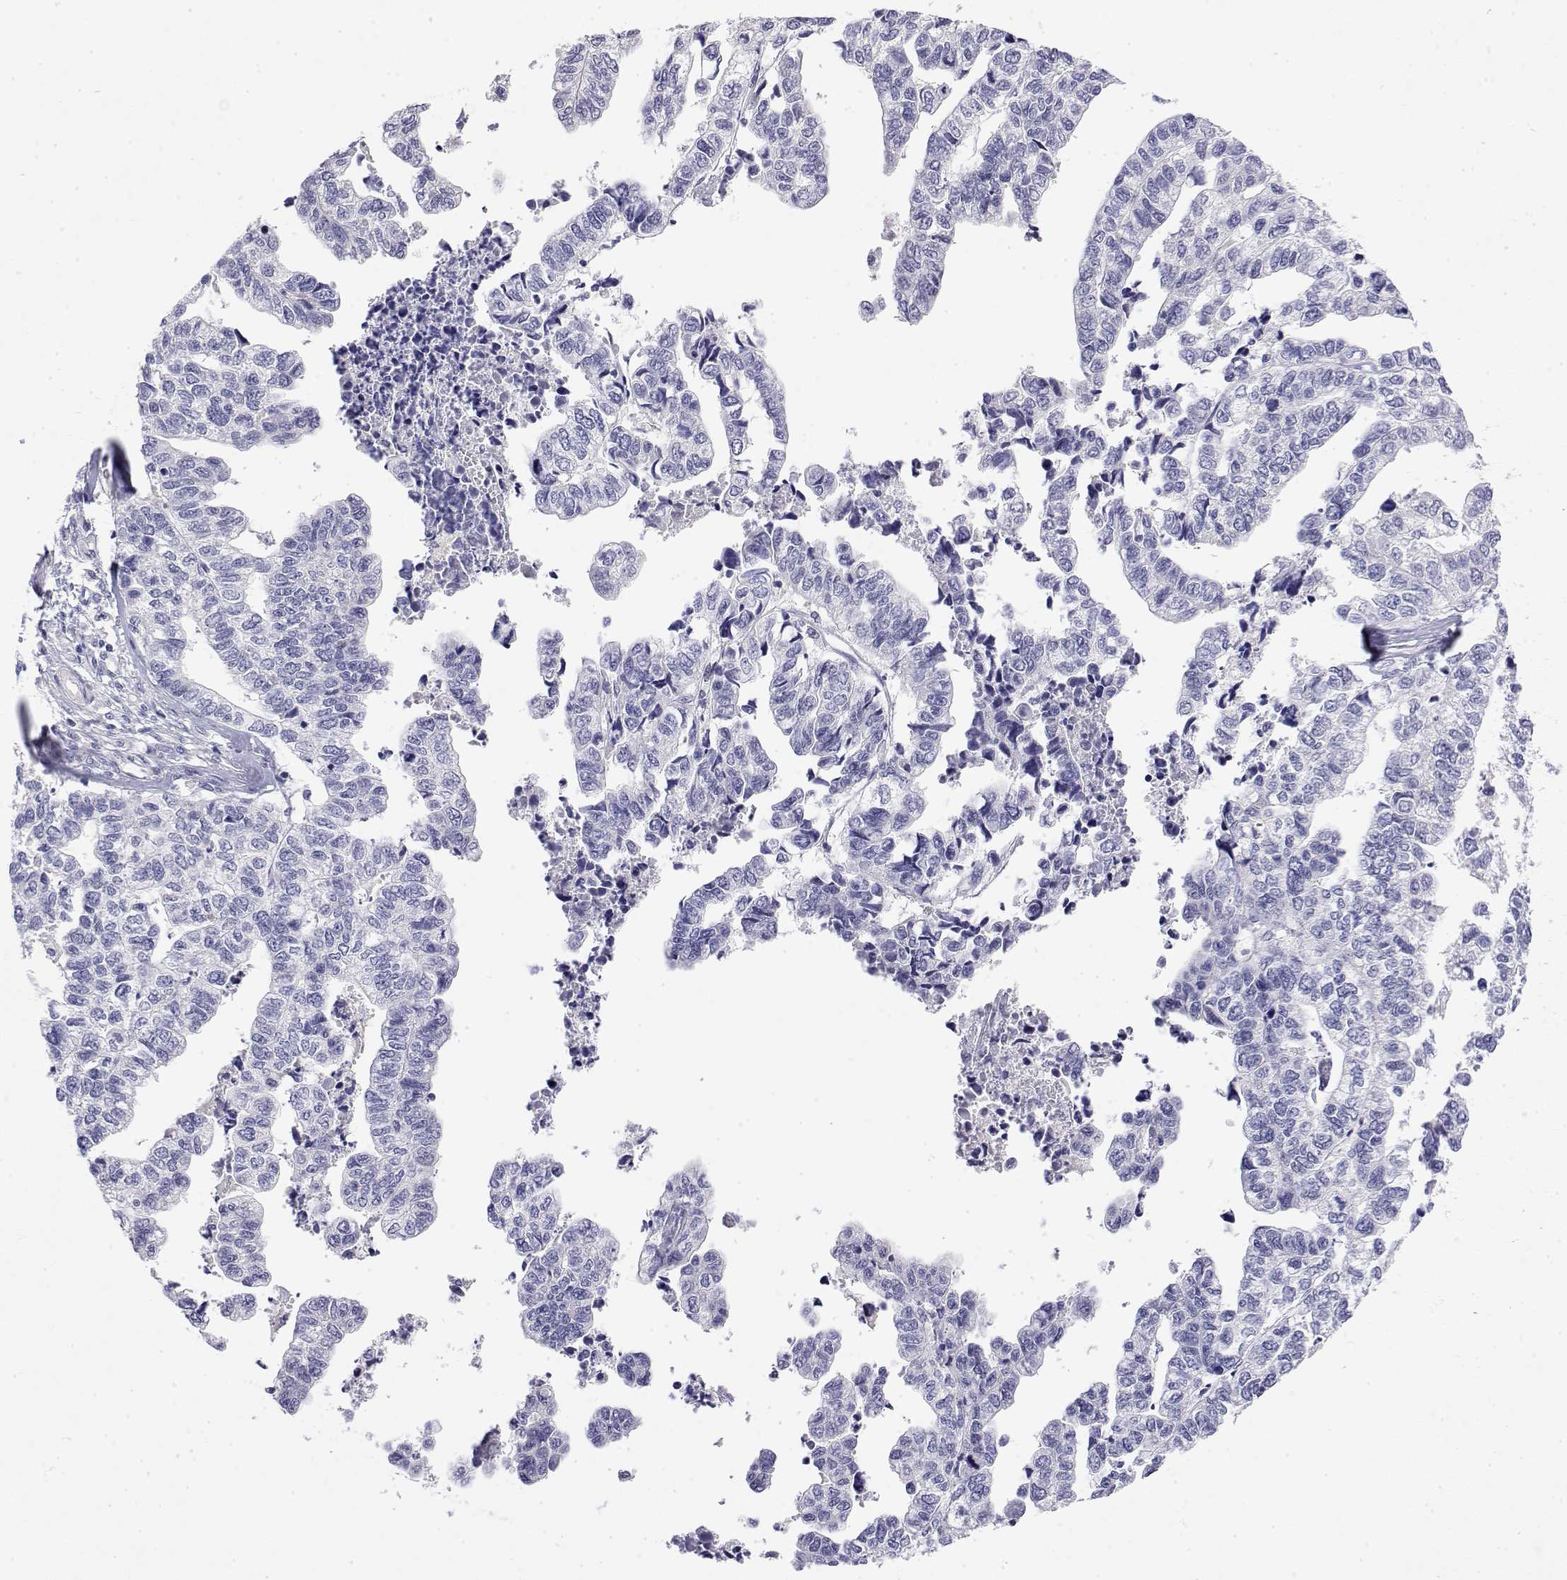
{"staining": {"intensity": "negative", "quantity": "none", "location": "none"}, "tissue": "stomach cancer", "cell_type": "Tumor cells", "image_type": "cancer", "snomed": [{"axis": "morphology", "description": "Adenocarcinoma, NOS"}, {"axis": "topography", "description": "Stomach, upper"}], "caption": "Tumor cells are negative for brown protein staining in stomach adenocarcinoma.", "gene": "GGACT", "patient": {"sex": "female", "age": 67}}